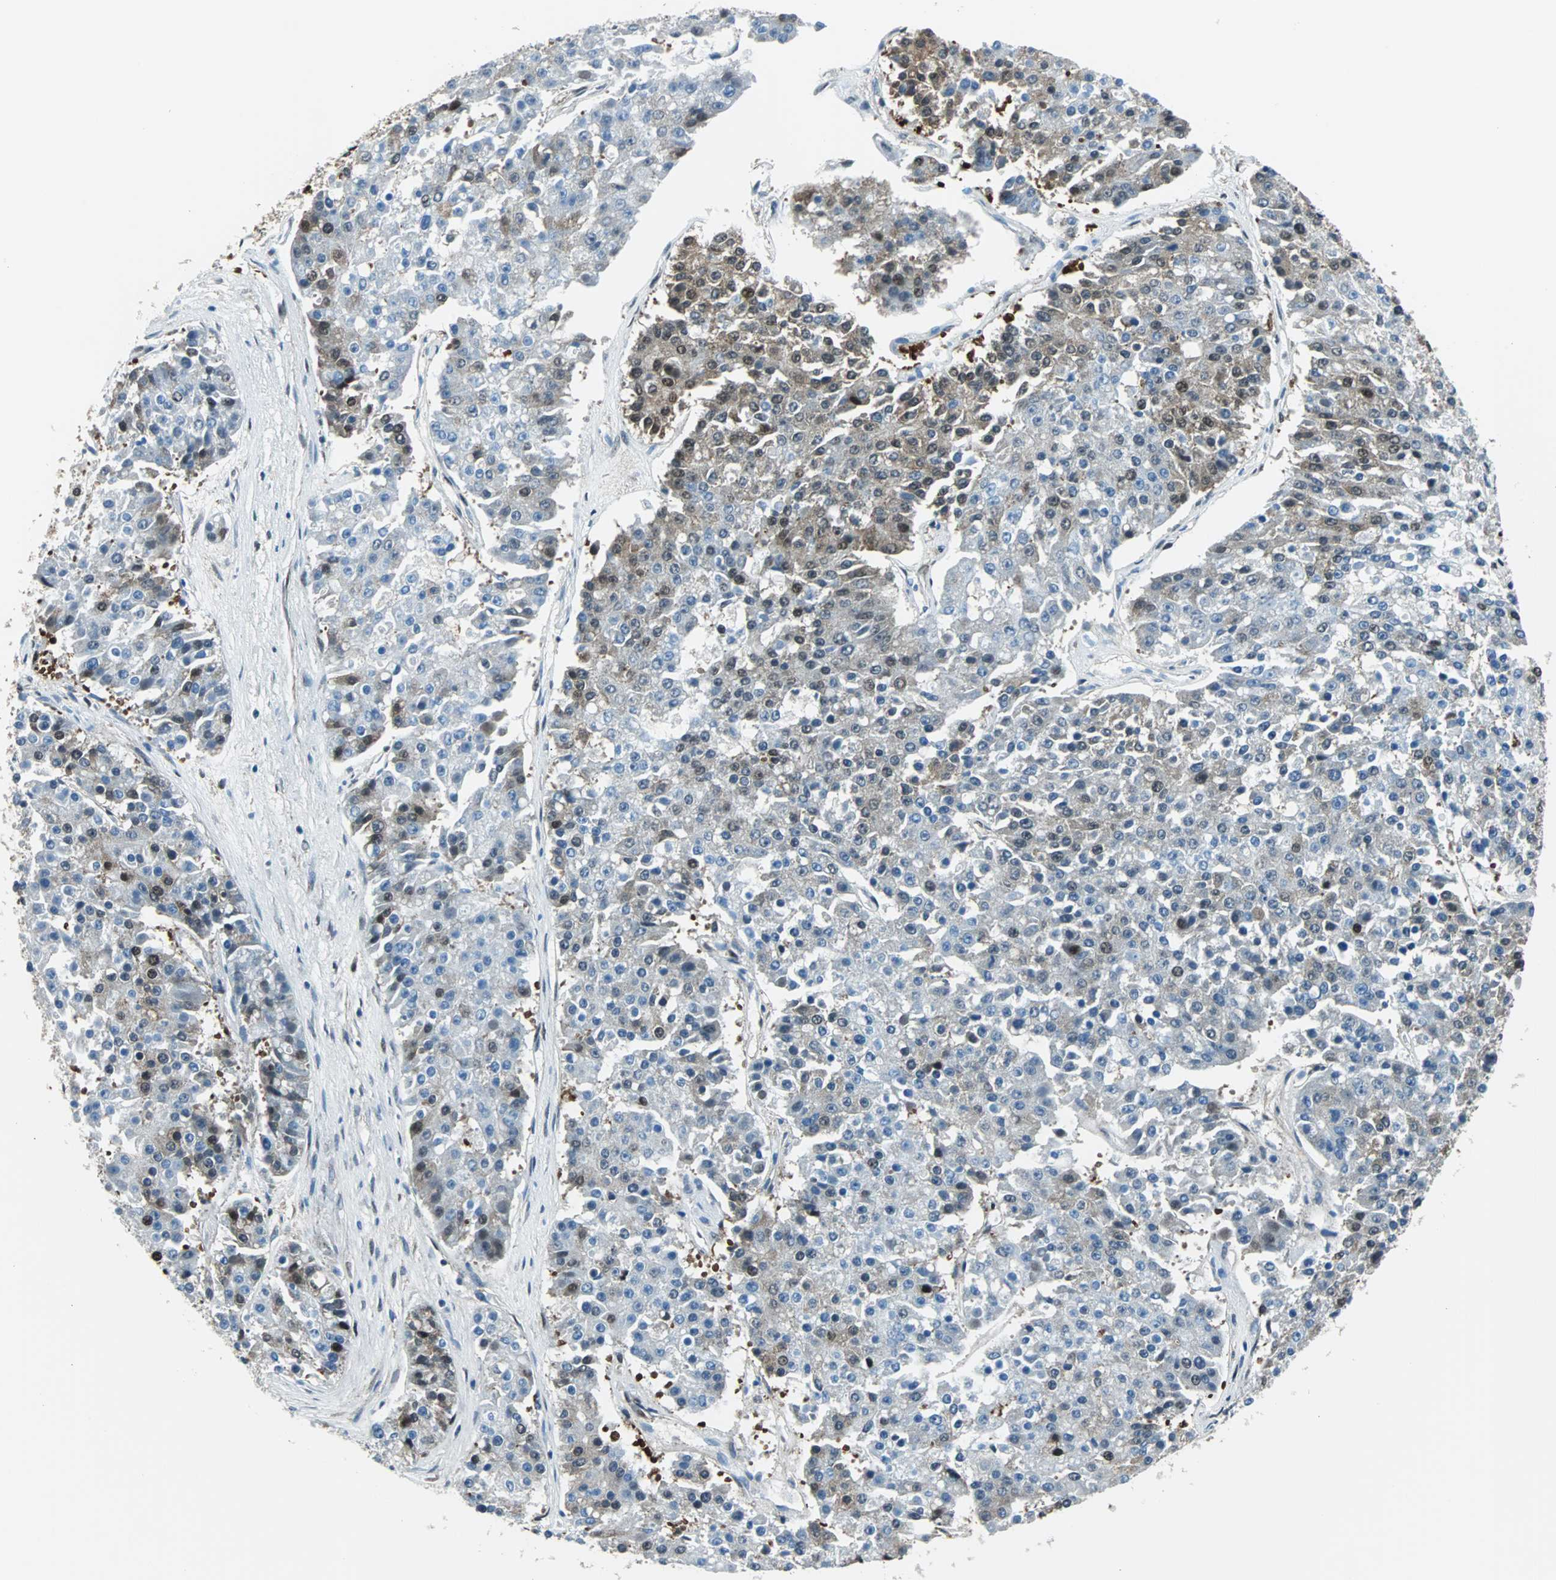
{"staining": {"intensity": "moderate", "quantity": "<25%", "location": "cytoplasmic/membranous,nuclear"}, "tissue": "pancreatic cancer", "cell_type": "Tumor cells", "image_type": "cancer", "snomed": [{"axis": "morphology", "description": "Adenocarcinoma, NOS"}, {"axis": "topography", "description": "Pancreas"}], "caption": "Tumor cells display low levels of moderate cytoplasmic/membranous and nuclear staining in approximately <25% of cells in human pancreatic adenocarcinoma.", "gene": "VCP", "patient": {"sex": "male", "age": 50}}